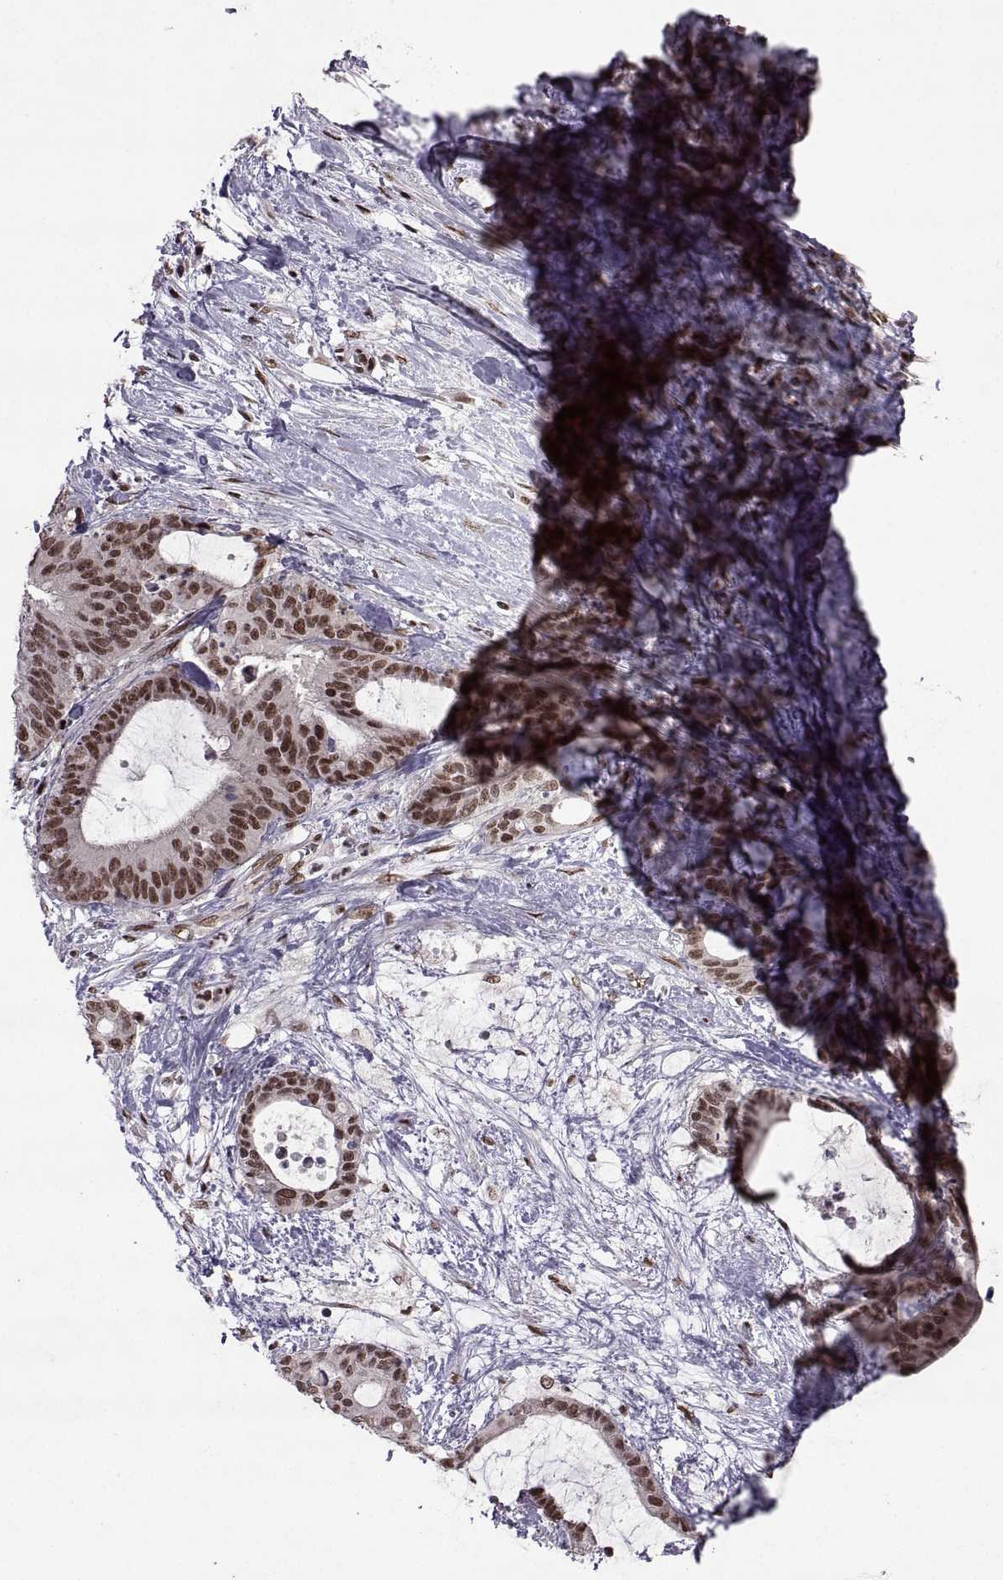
{"staining": {"intensity": "strong", "quantity": ">75%", "location": "nuclear"}, "tissue": "liver cancer", "cell_type": "Tumor cells", "image_type": "cancer", "snomed": [{"axis": "morphology", "description": "Cholangiocarcinoma"}, {"axis": "topography", "description": "Liver"}], "caption": "Tumor cells exhibit high levels of strong nuclear staining in about >75% of cells in human cholangiocarcinoma (liver). The staining was performed using DAB (3,3'-diaminobenzidine), with brown indicating positive protein expression. Nuclei are stained blue with hematoxylin.", "gene": "MT1E", "patient": {"sex": "female", "age": 73}}